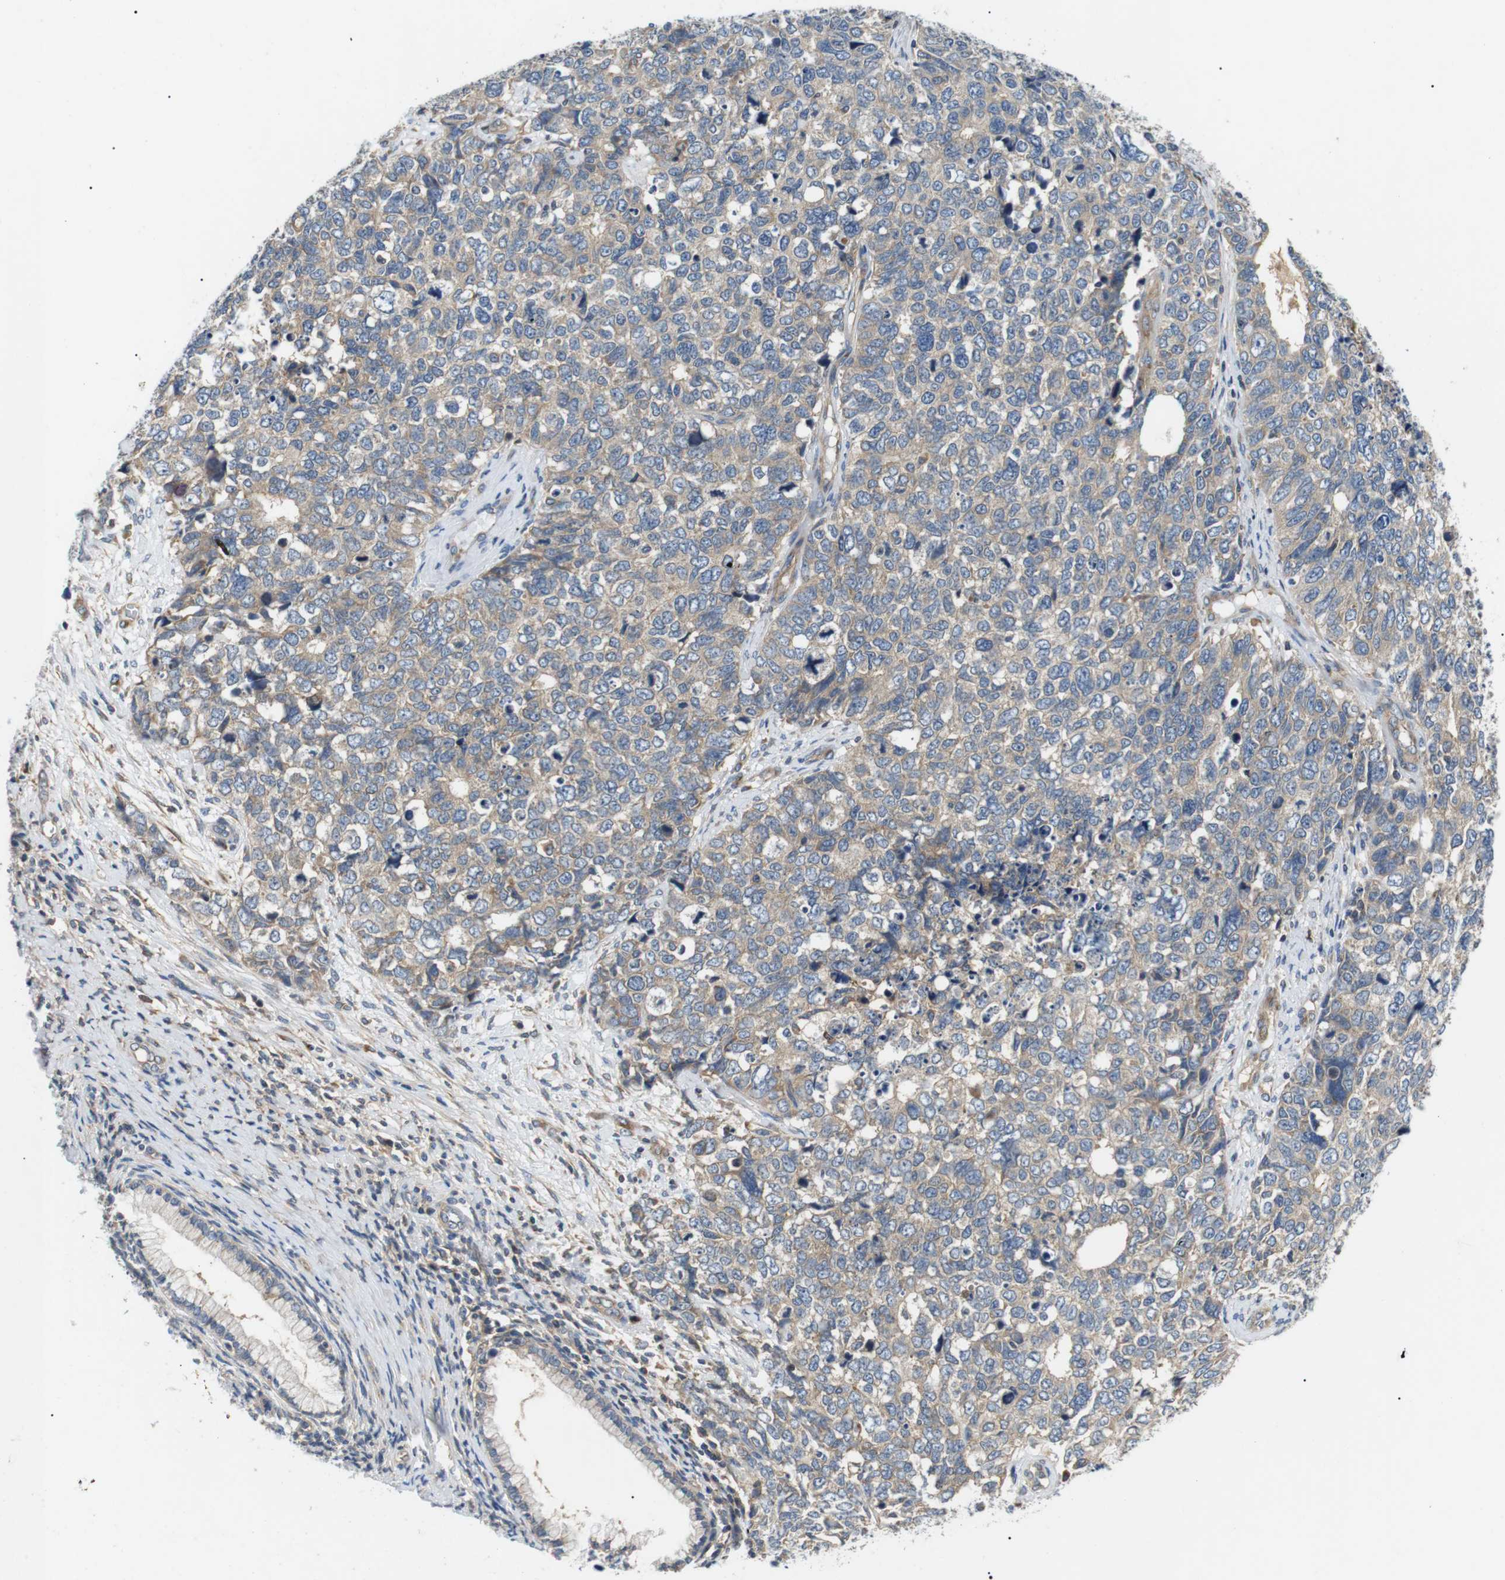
{"staining": {"intensity": "weak", "quantity": "<25%", "location": "cytoplasmic/membranous"}, "tissue": "cervical cancer", "cell_type": "Tumor cells", "image_type": "cancer", "snomed": [{"axis": "morphology", "description": "Squamous cell carcinoma, NOS"}, {"axis": "topography", "description": "Cervix"}], "caption": "A high-resolution histopathology image shows IHC staining of cervical squamous cell carcinoma, which demonstrates no significant staining in tumor cells. Brightfield microscopy of immunohistochemistry (IHC) stained with DAB (brown) and hematoxylin (blue), captured at high magnification.", "gene": "DIPK1A", "patient": {"sex": "female", "age": 63}}